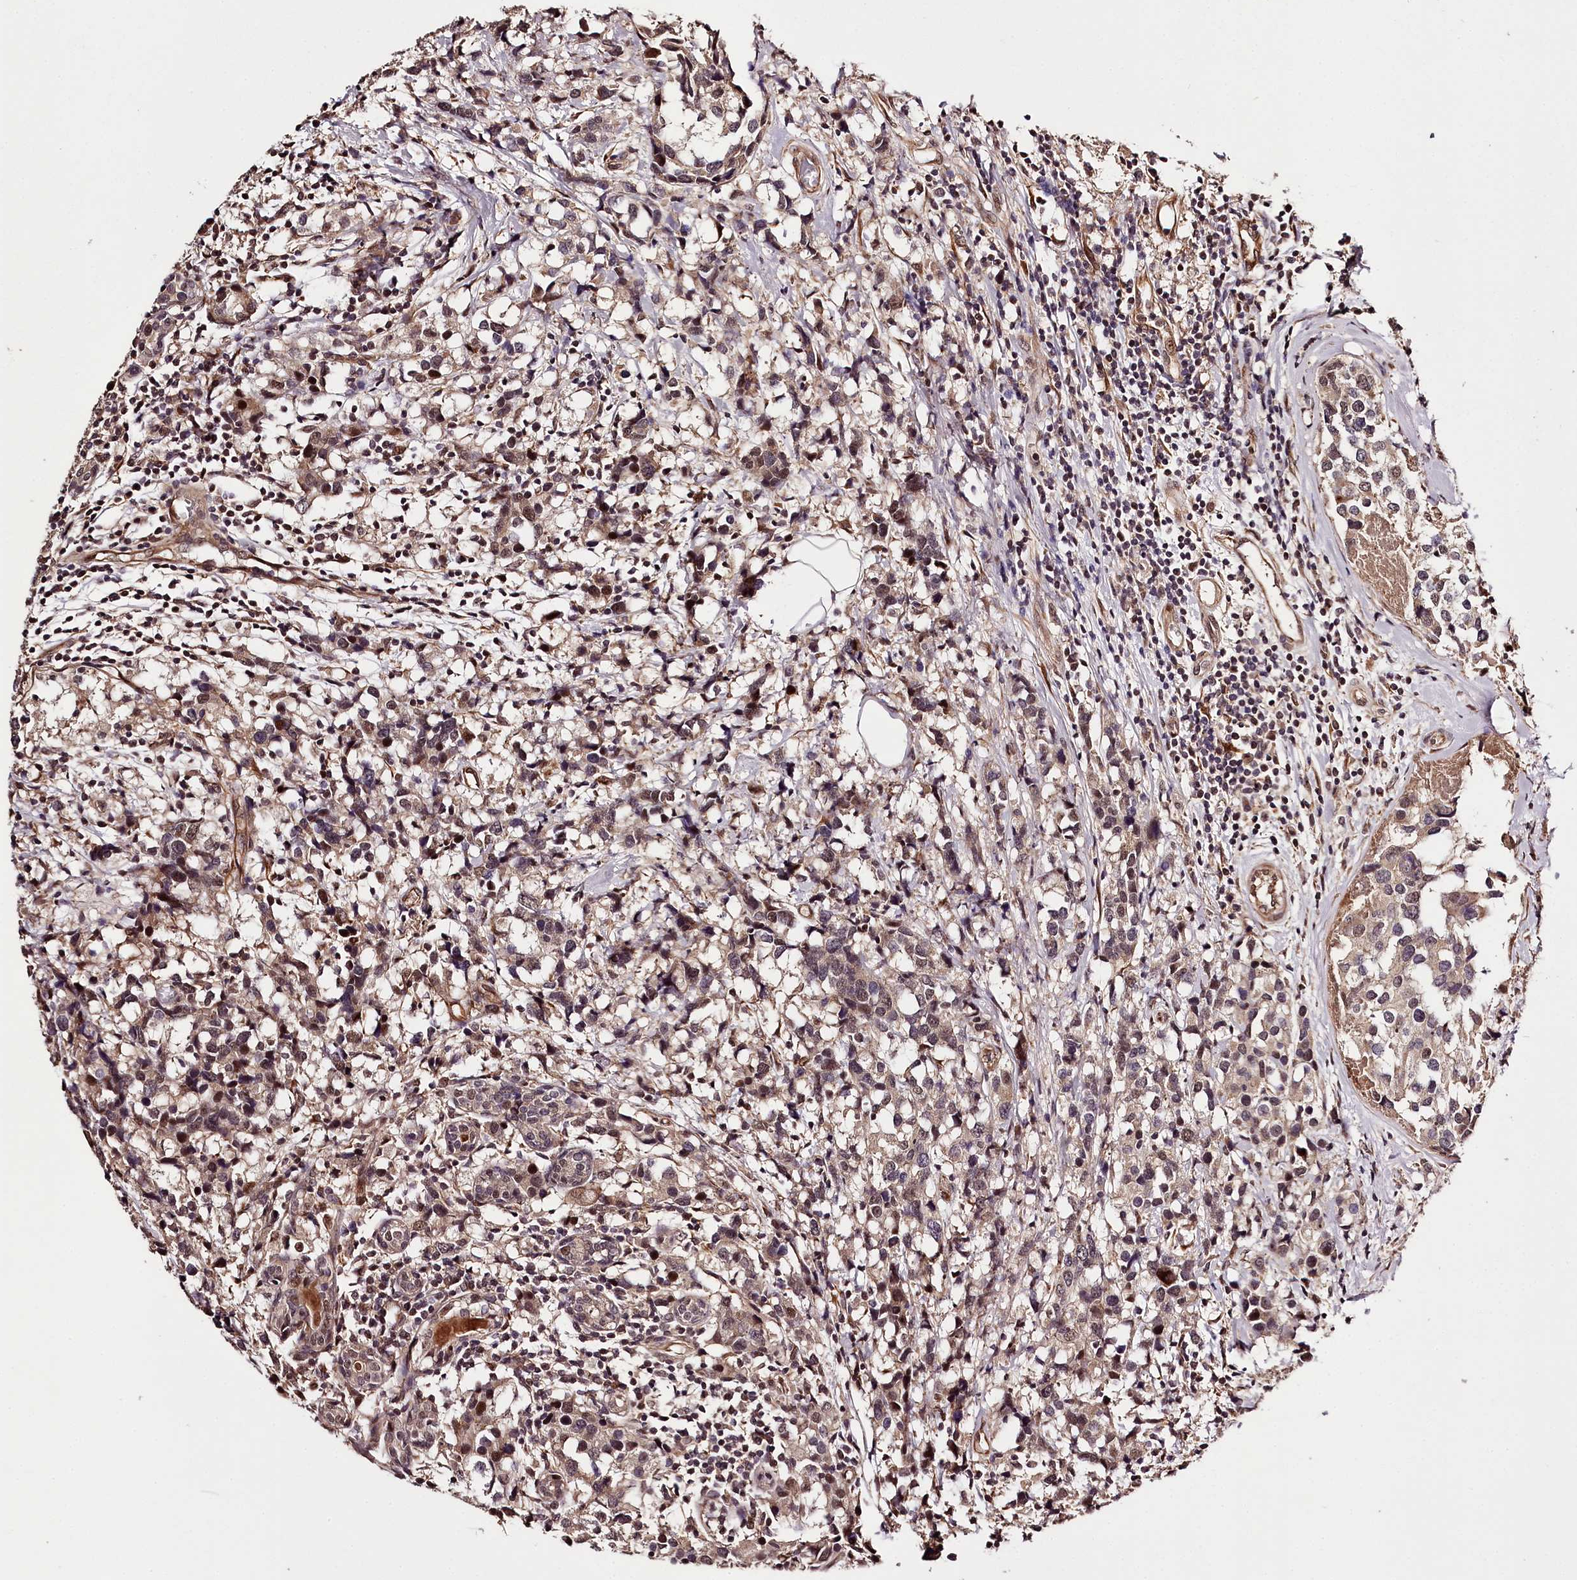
{"staining": {"intensity": "moderate", "quantity": "25%-75%", "location": "nuclear"}, "tissue": "breast cancer", "cell_type": "Tumor cells", "image_type": "cancer", "snomed": [{"axis": "morphology", "description": "Lobular carcinoma"}, {"axis": "topography", "description": "Breast"}], "caption": "Breast cancer (lobular carcinoma) stained with immunohistochemistry (IHC) exhibits moderate nuclear staining in approximately 25%-75% of tumor cells. Nuclei are stained in blue.", "gene": "MAML3", "patient": {"sex": "female", "age": 59}}